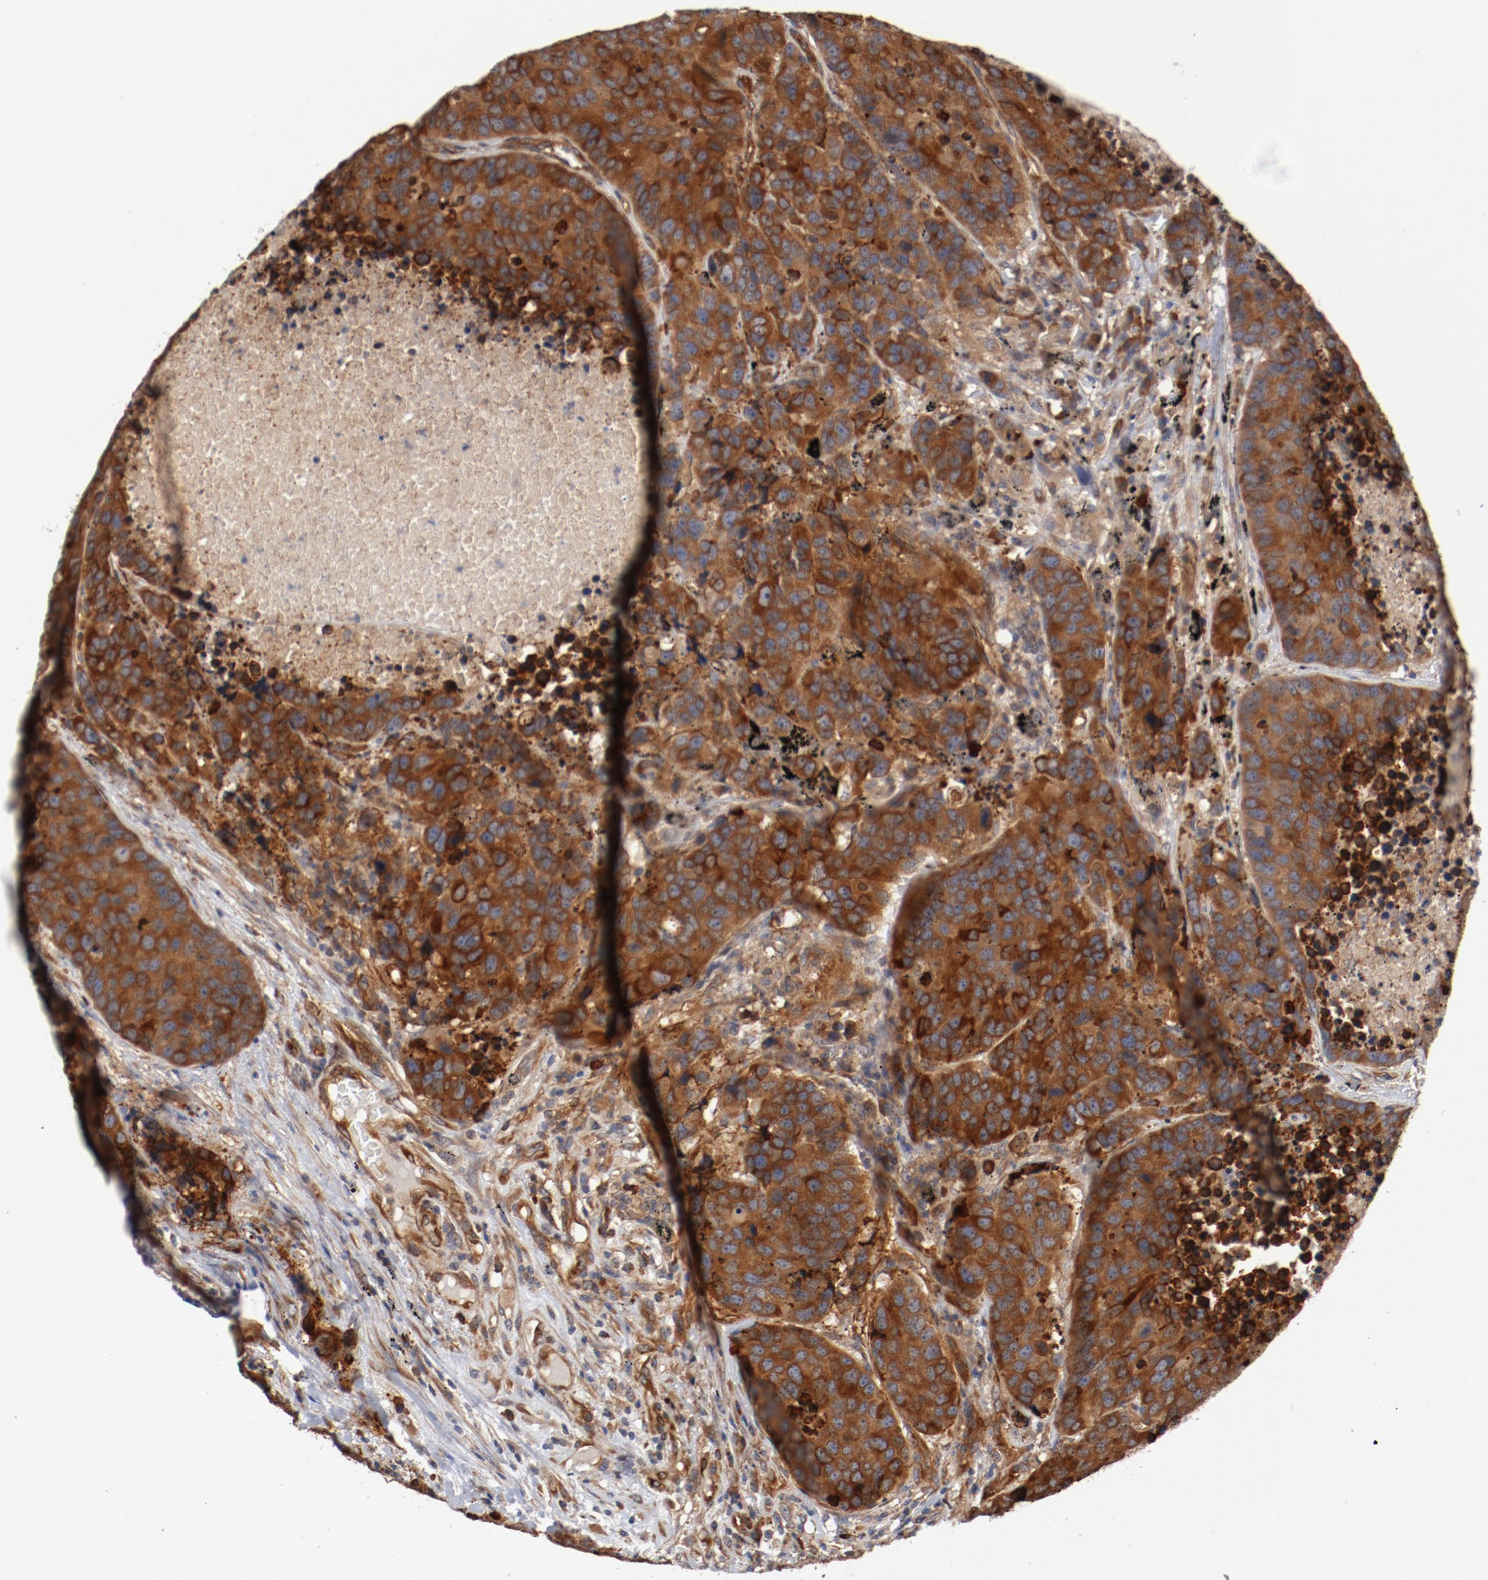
{"staining": {"intensity": "strong", "quantity": ">75%", "location": "cytoplasmic/membranous"}, "tissue": "carcinoid", "cell_type": "Tumor cells", "image_type": "cancer", "snomed": [{"axis": "morphology", "description": "Carcinoid, malignant, NOS"}, {"axis": "topography", "description": "Lung"}], "caption": "Immunohistochemistry (IHC) histopathology image of neoplastic tissue: carcinoid stained using IHC exhibits high levels of strong protein expression localized specifically in the cytoplasmic/membranous of tumor cells, appearing as a cytoplasmic/membranous brown color.", "gene": "PITPNM2", "patient": {"sex": "male", "age": 60}}